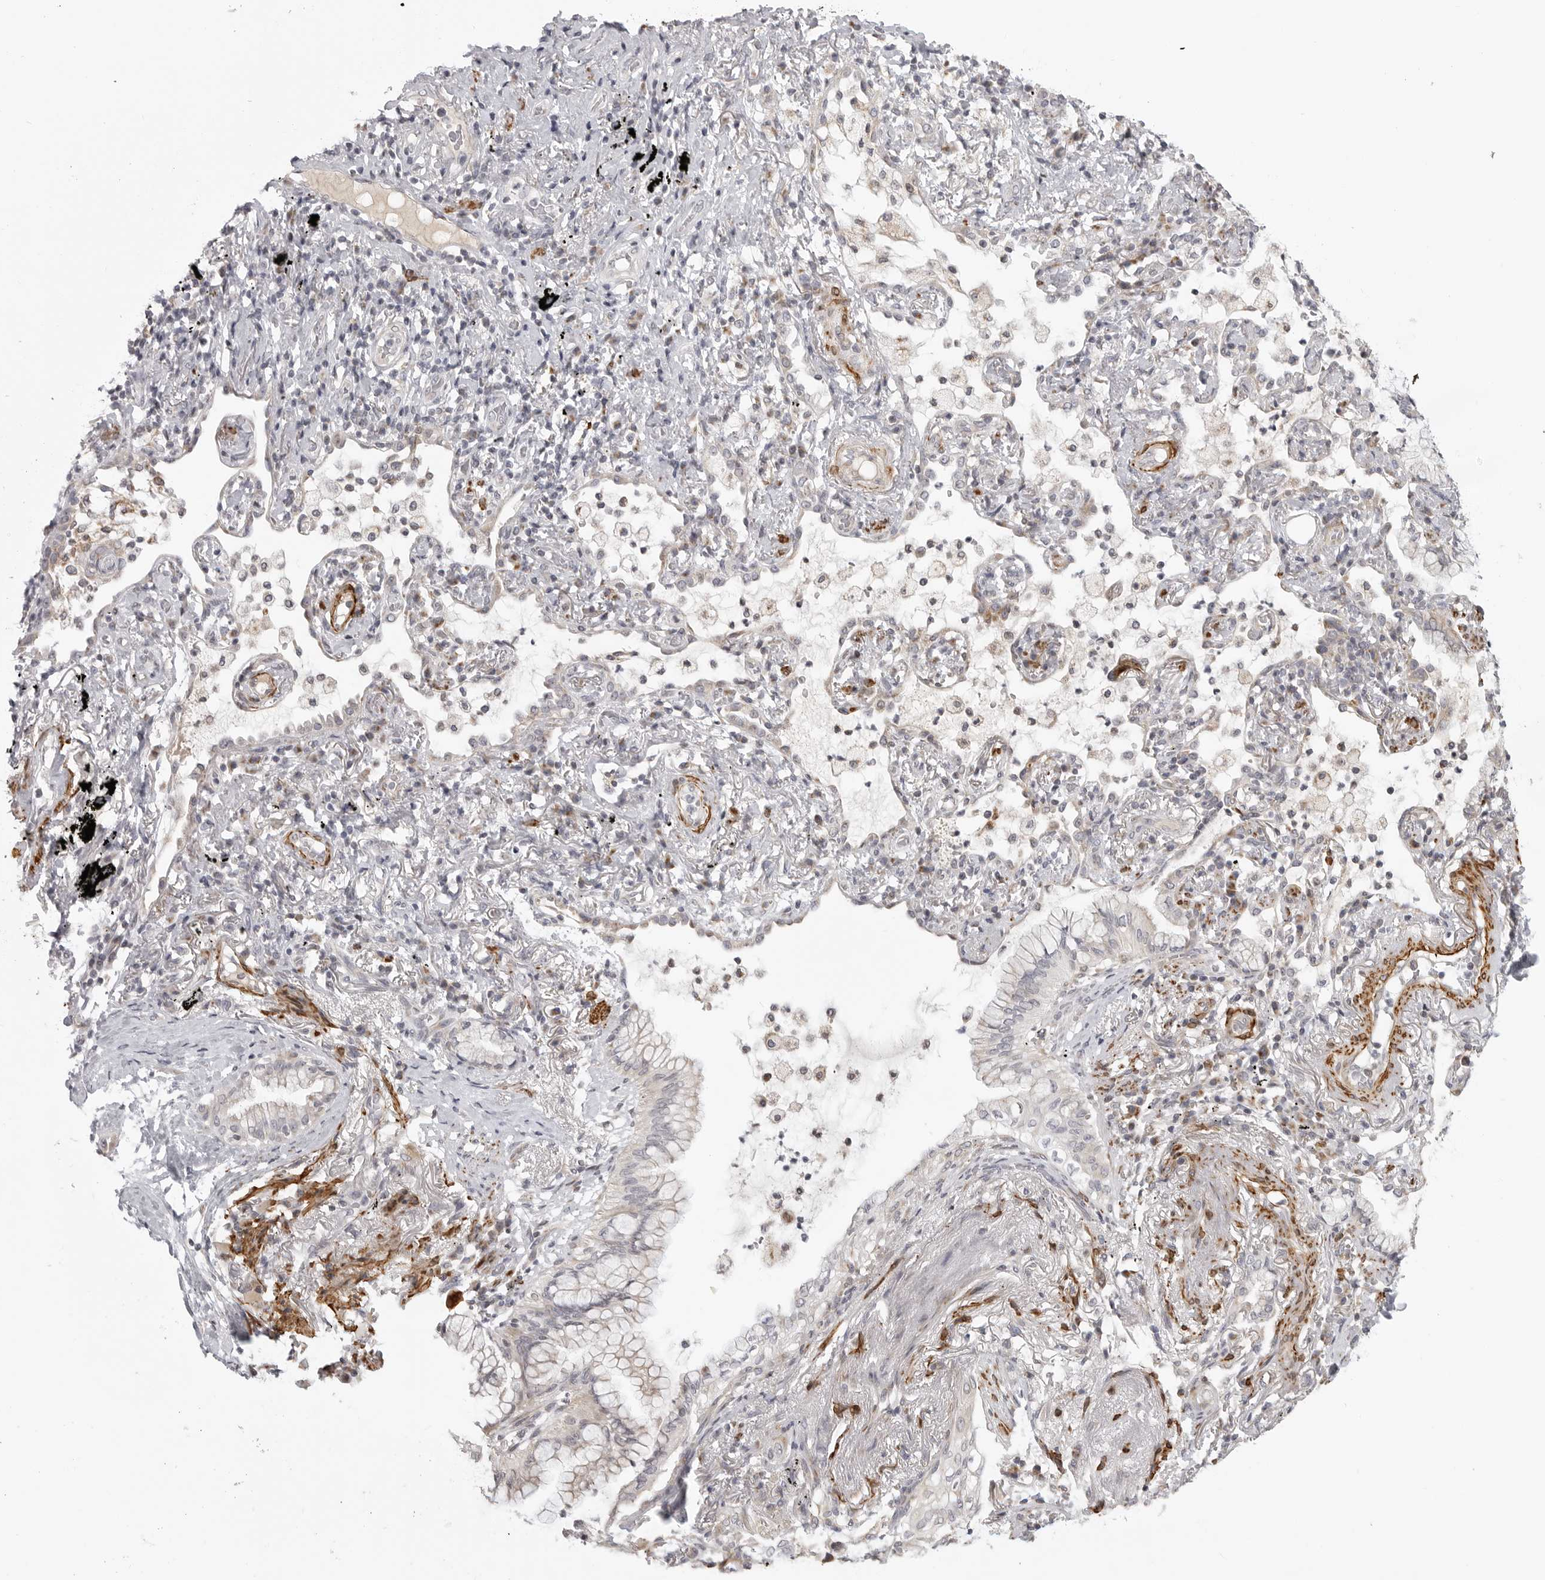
{"staining": {"intensity": "negative", "quantity": "none", "location": "none"}, "tissue": "lung cancer", "cell_type": "Tumor cells", "image_type": "cancer", "snomed": [{"axis": "morphology", "description": "Adenocarcinoma, NOS"}, {"axis": "topography", "description": "Lung"}], "caption": "IHC histopathology image of neoplastic tissue: lung cancer stained with DAB reveals no significant protein staining in tumor cells.", "gene": "MAP7D1", "patient": {"sex": "female", "age": 70}}